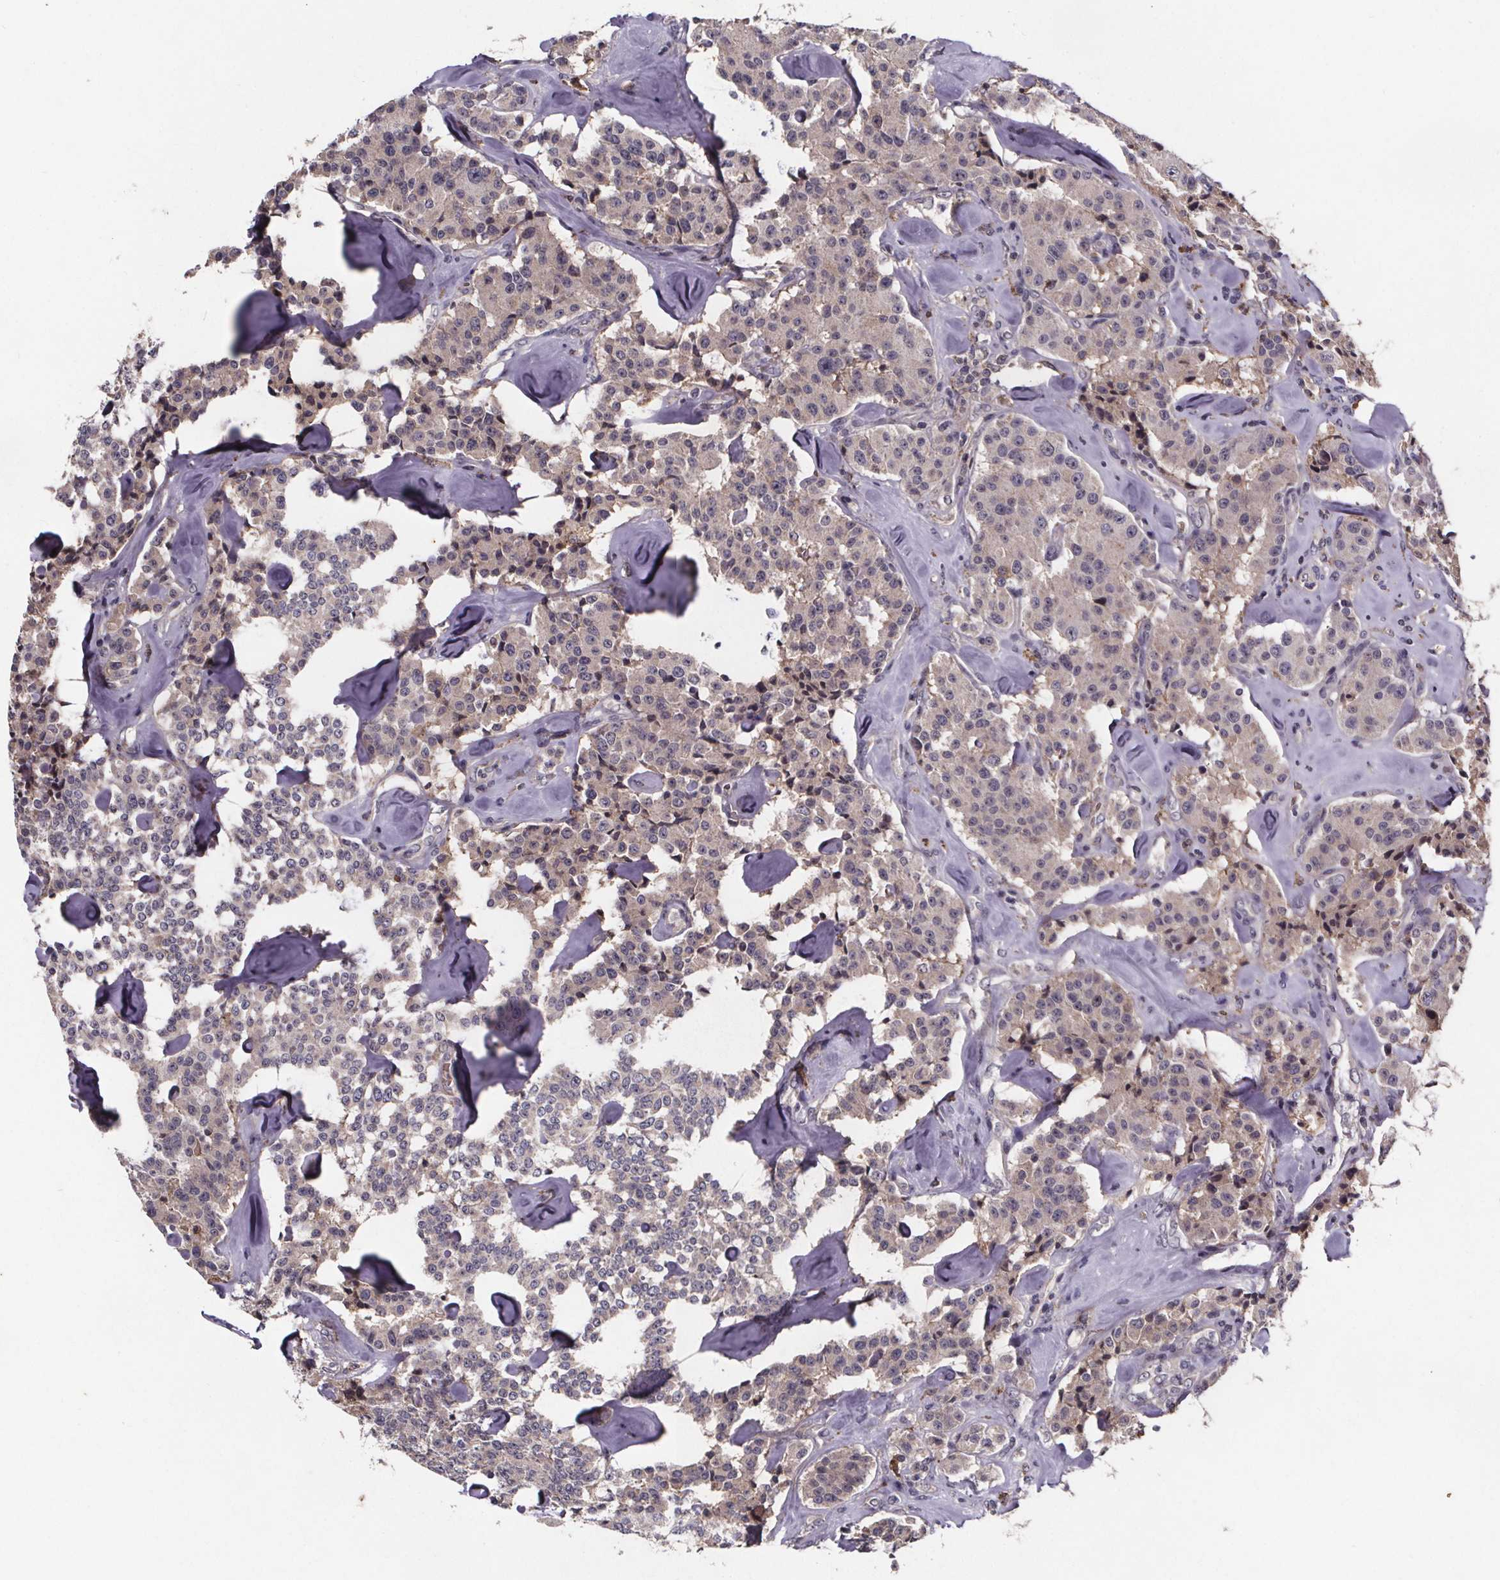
{"staining": {"intensity": "negative", "quantity": "none", "location": "none"}, "tissue": "carcinoid", "cell_type": "Tumor cells", "image_type": "cancer", "snomed": [{"axis": "morphology", "description": "Carcinoid, malignant, NOS"}, {"axis": "topography", "description": "Pancreas"}], "caption": "High magnification brightfield microscopy of carcinoid stained with DAB (3,3'-diaminobenzidine) (brown) and counterstained with hematoxylin (blue): tumor cells show no significant positivity. (Stains: DAB (3,3'-diaminobenzidine) immunohistochemistry (IHC) with hematoxylin counter stain, Microscopy: brightfield microscopy at high magnification).", "gene": "FASTKD3", "patient": {"sex": "male", "age": 41}}